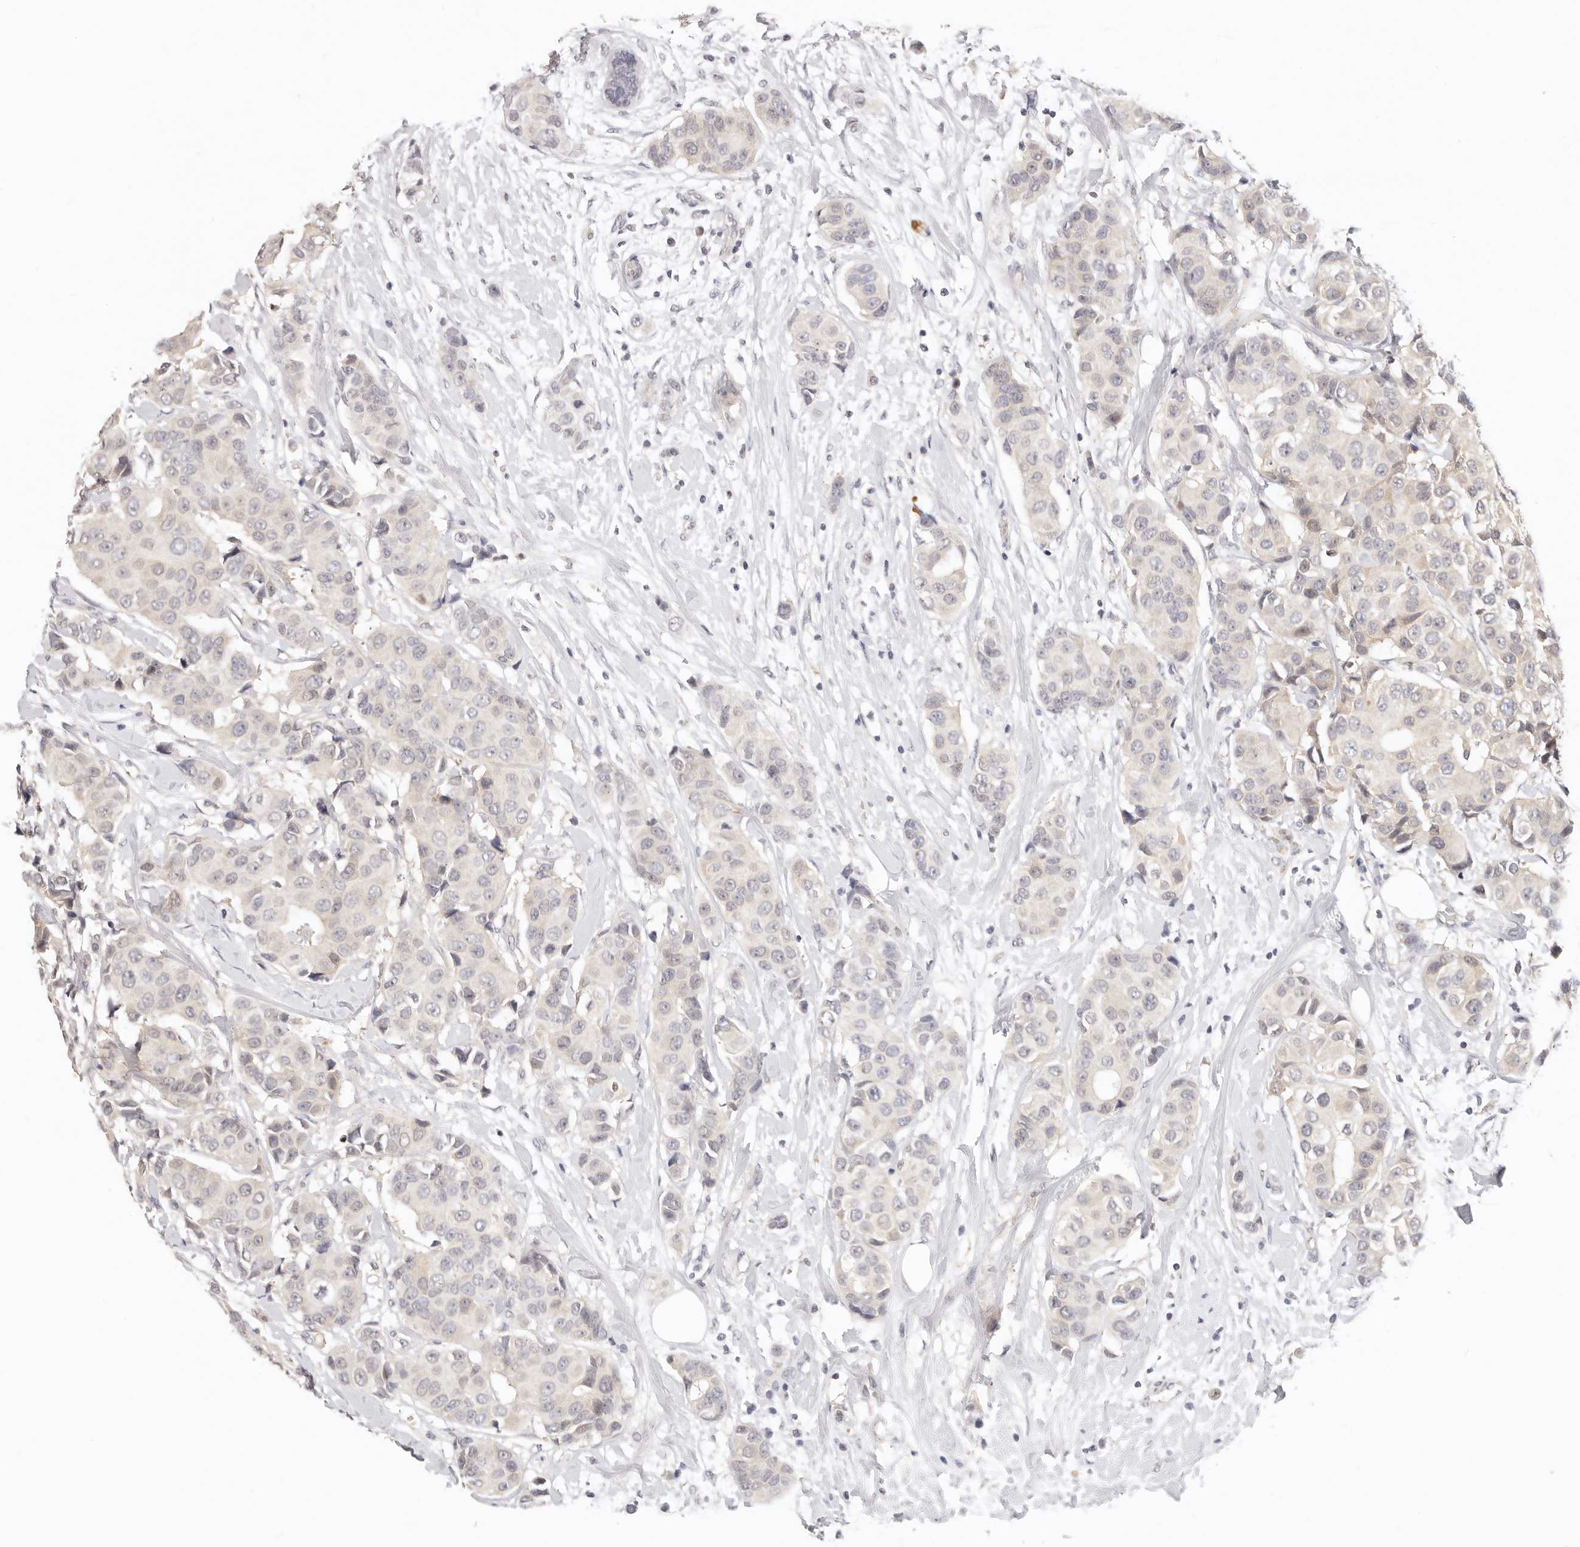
{"staining": {"intensity": "weak", "quantity": "<25%", "location": "cytoplasmic/membranous,nuclear"}, "tissue": "breast cancer", "cell_type": "Tumor cells", "image_type": "cancer", "snomed": [{"axis": "morphology", "description": "Normal tissue, NOS"}, {"axis": "morphology", "description": "Duct carcinoma"}, {"axis": "topography", "description": "Breast"}], "caption": "Infiltrating ductal carcinoma (breast) was stained to show a protein in brown. There is no significant expression in tumor cells.", "gene": "GGPS1", "patient": {"sex": "female", "age": 39}}